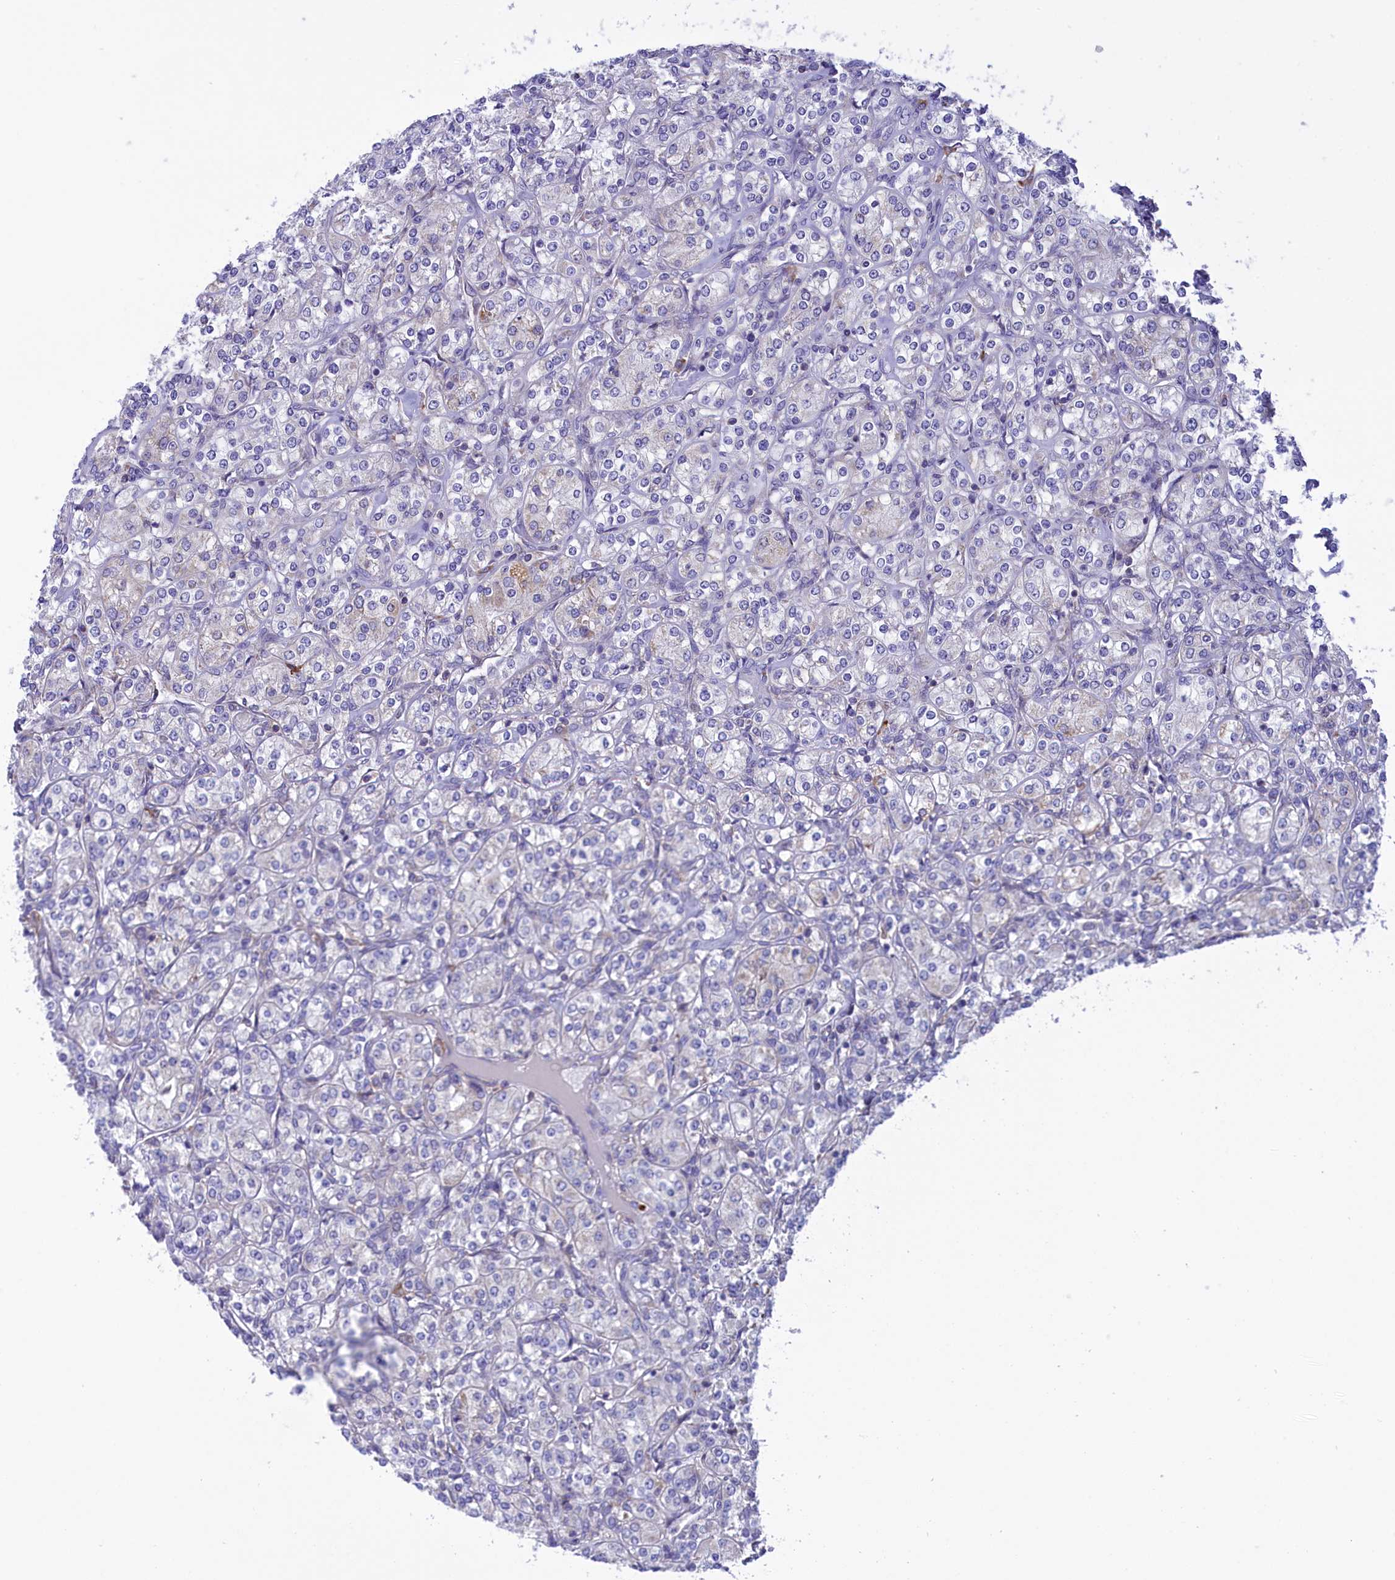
{"staining": {"intensity": "negative", "quantity": "none", "location": "none"}, "tissue": "renal cancer", "cell_type": "Tumor cells", "image_type": "cancer", "snomed": [{"axis": "morphology", "description": "Adenocarcinoma, NOS"}, {"axis": "topography", "description": "Kidney"}], "caption": "Tumor cells show no significant positivity in adenocarcinoma (renal).", "gene": "CORO7-PAM16", "patient": {"sex": "male", "age": 77}}